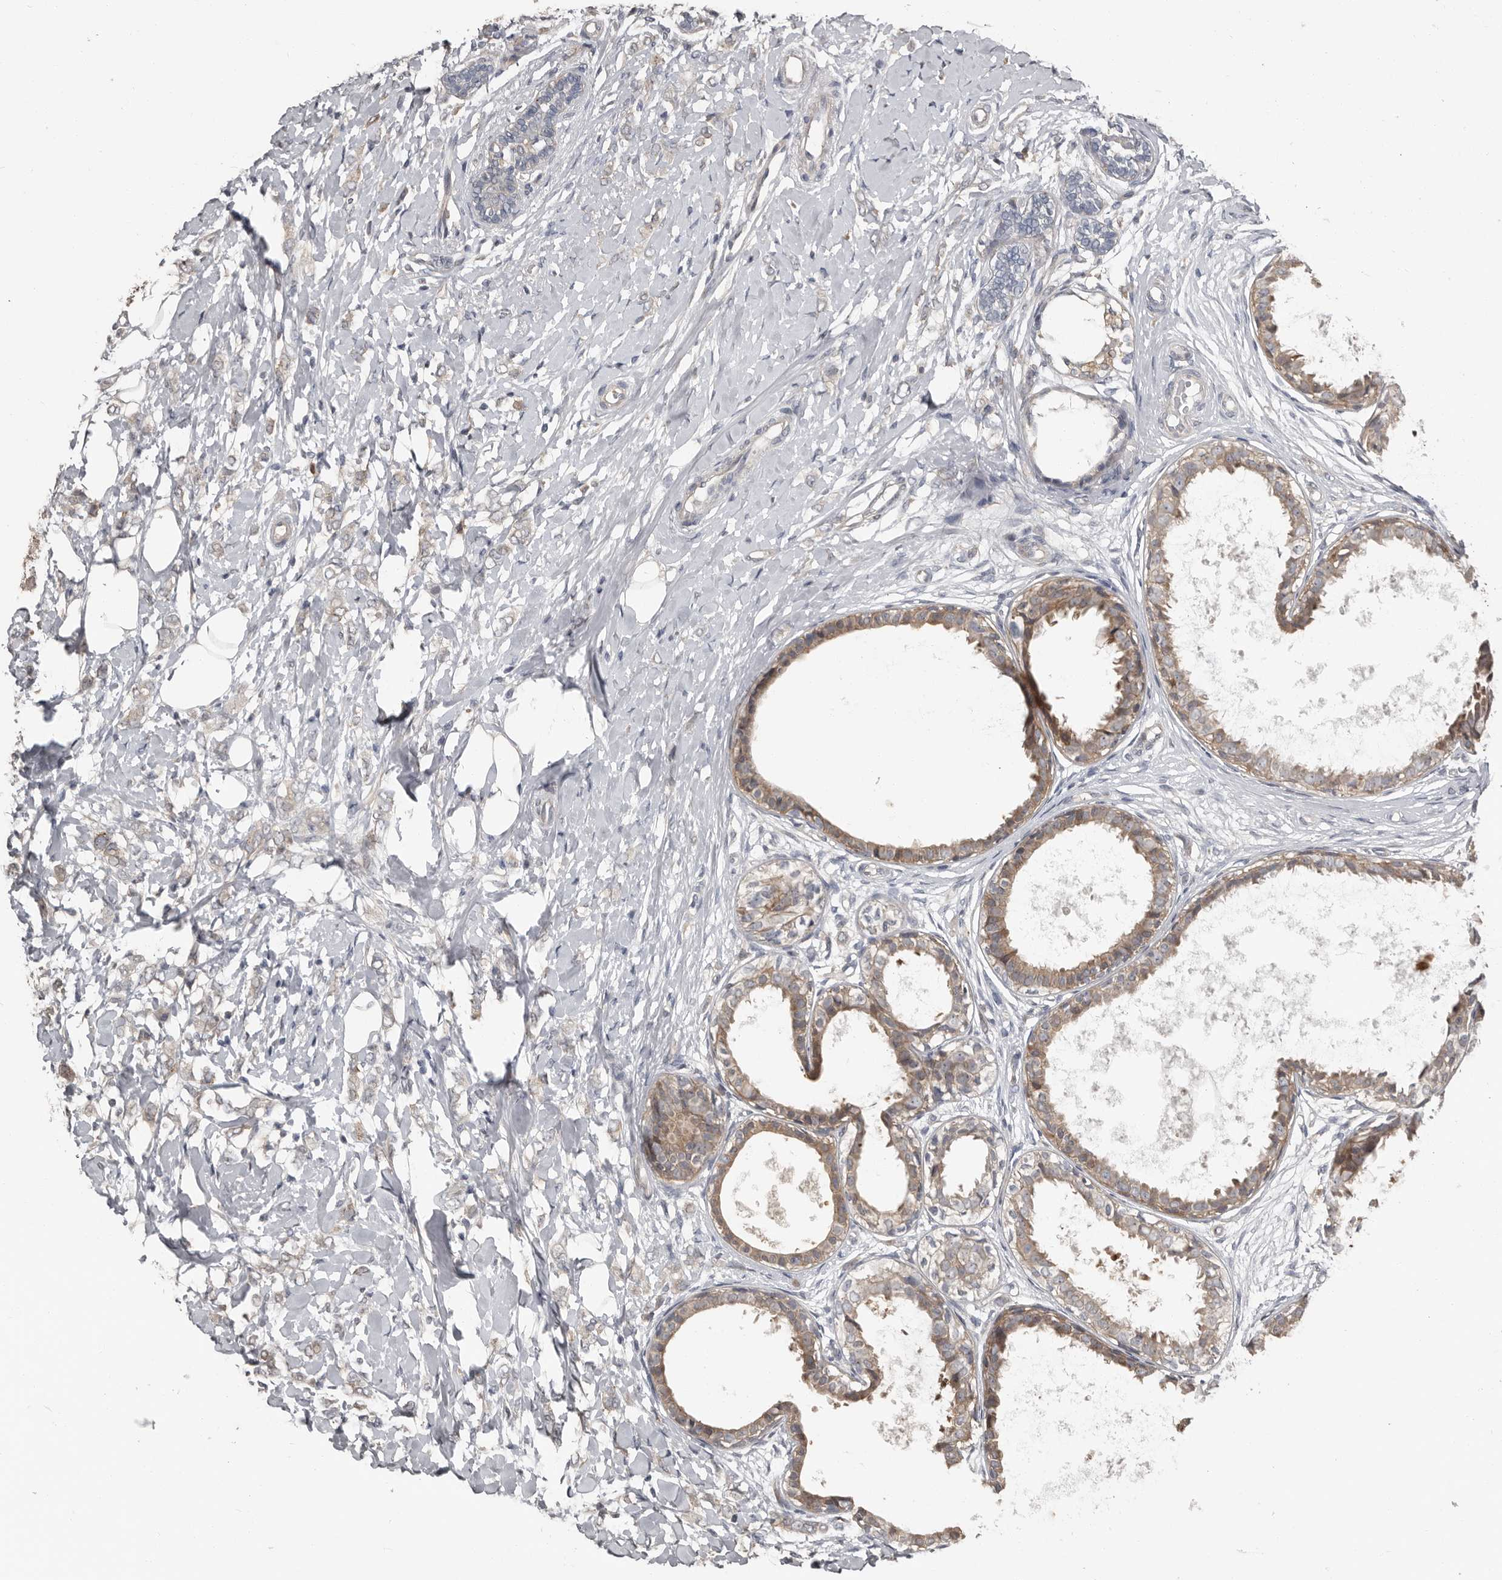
{"staining": {"intensity": "weak", "quantity": "<25%", "location": "cytoplasmic/membranous"}, "tissue": "breast cancer", "cell_type": "Tumor cells", "image_type": "cancer", "snomed": [{"axis": "morphology", "description": "Normal tissue, NOS"}, {"axis": "morphology", "description": "Lobular carcinoma"}, {"axis": "topography", "description": "Breast"}], "caption": "The histopathology image displays no staining of tumor cells in breast lobular carcinoma.", "gene": "KCNJ8", "patient": {"sex": "female", "age": 47}}